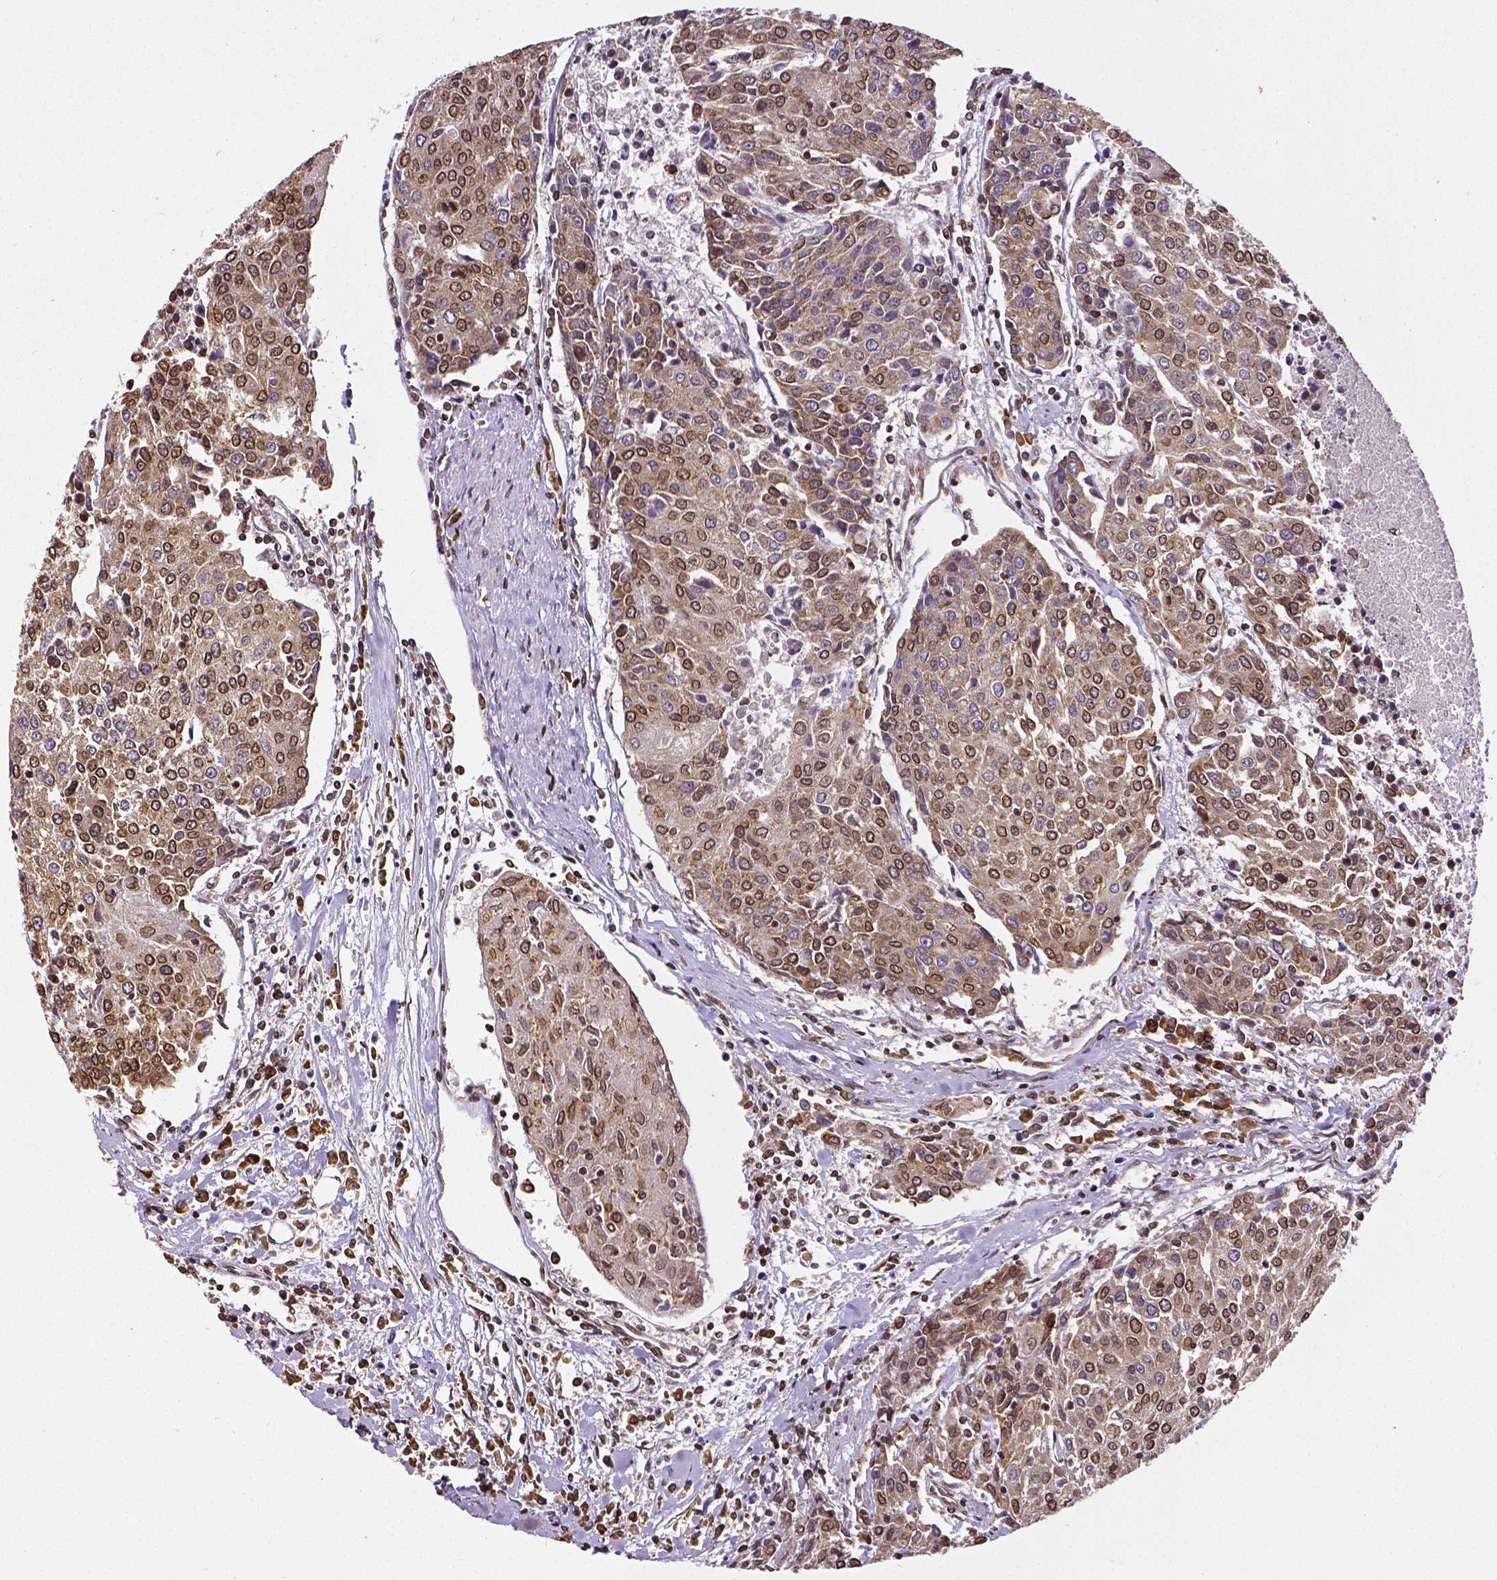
{"staining": {"intensity": "strong", "quantity": "25%-75%", "location": "cytoplasmic/membranous,nuclear"}, "tissue": "urothelial cancer", "cell_type": "Tumor cells", "image_type": "cancer", "snomed": [{"axis": "morphology", "description": "Urothelial carcinoma, High grade"}, {"axis": "topography", "description": "Urinary bladder"}], "caption": "A photomicrograph of human high-grade urothelial carcinoma stained for a protein exhibits strong cytoplasmic/membranous and nuclear brown staining in tumor cells.", "gene": "MTDH", "patient": {"sex": "female", "age": 85}}